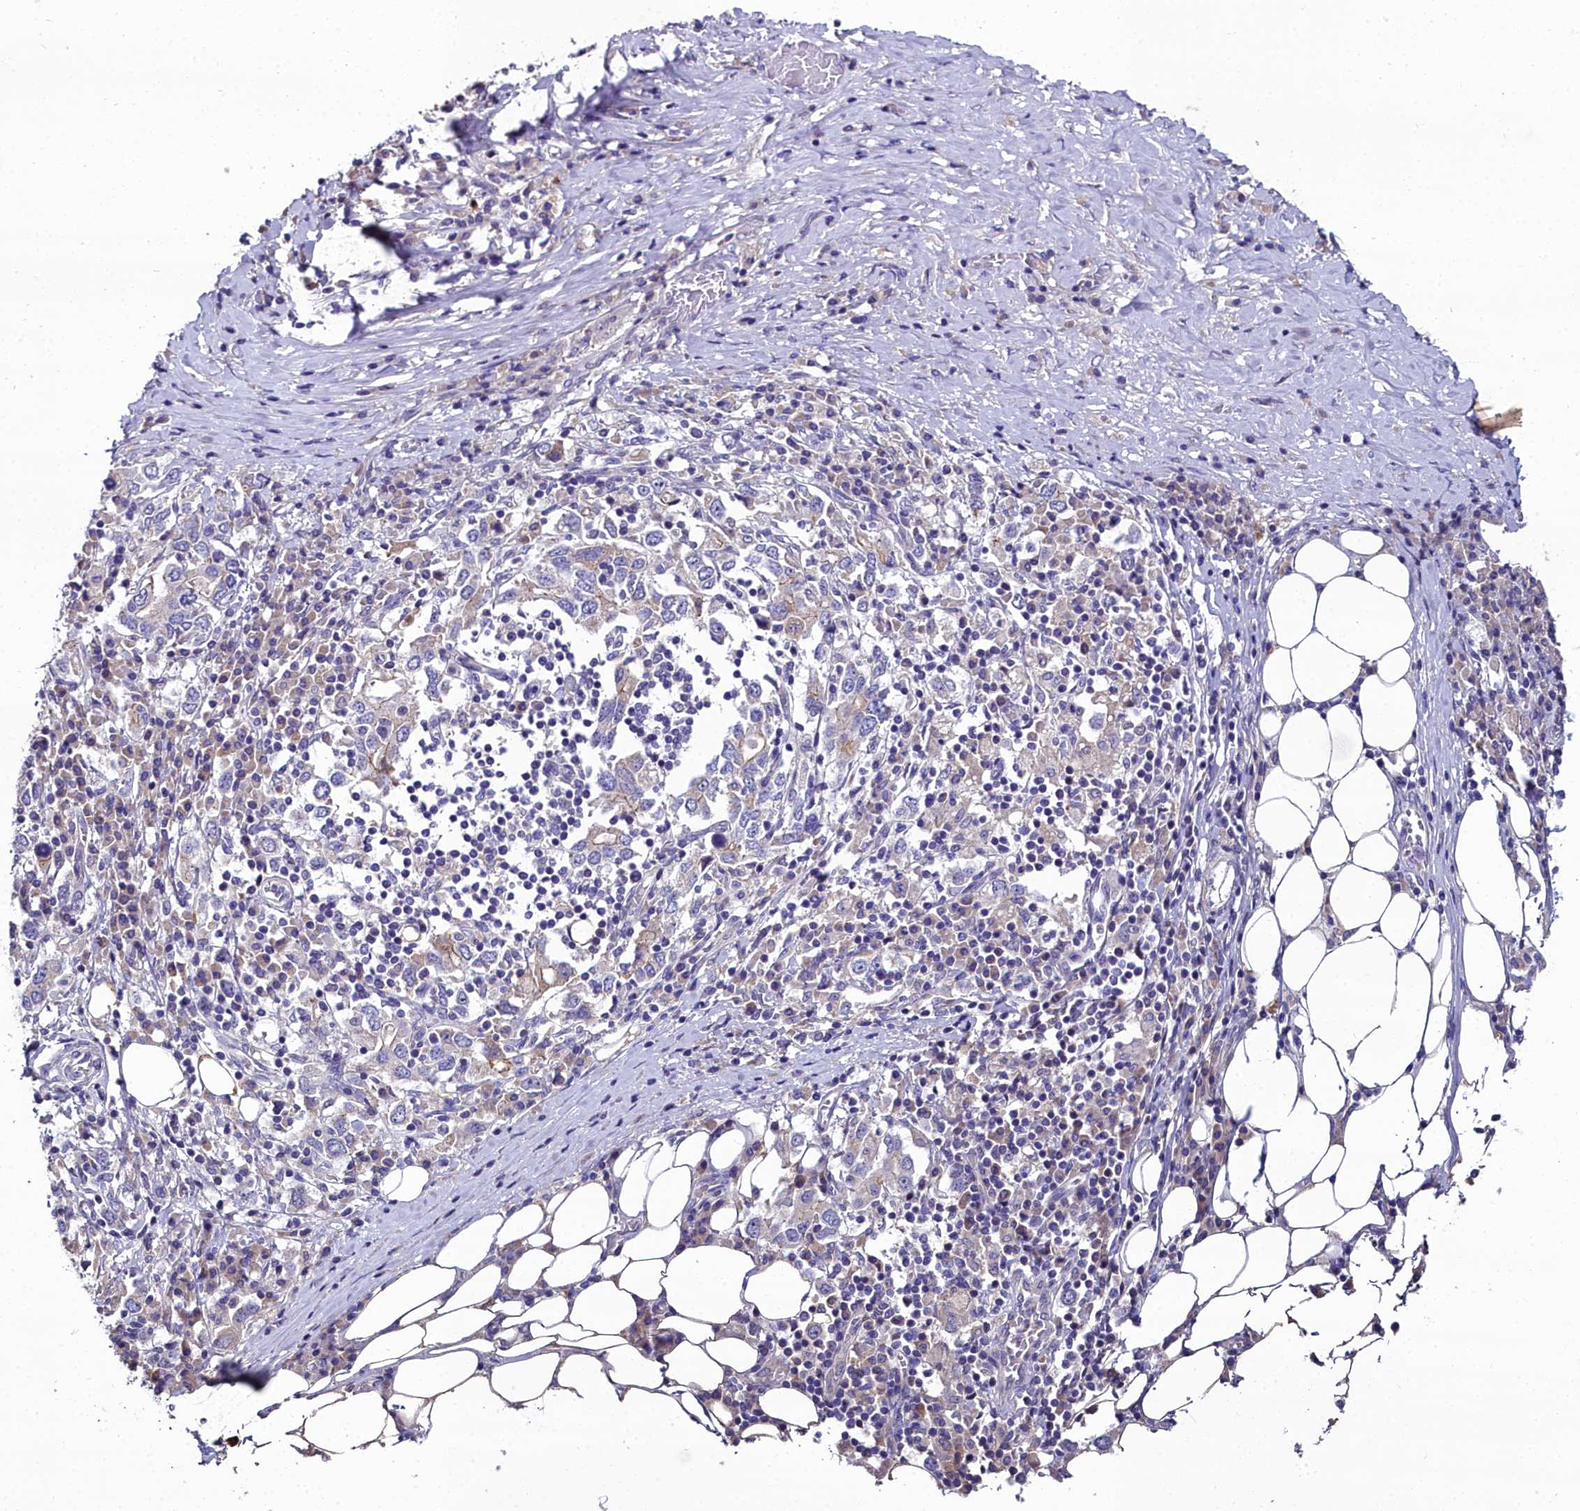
{"staining": {"intensity": "negative", "quantity": "none", "location": "none"}, "tissue": "stomach cancer", "cell_type": "Tumor cells", "image_type": "cancer", "snomed": [{"axis": "morphology", "description": "Adenocarcinoma, NOS"}, {"axis": "topography", "description": "Stomach, upper"}, {"axis": "topography", "description": "Stomach"}], "caption": "This is an immunohistochemistry (IHC) micrograph of human stomach cancer. There is no positivity in tumor cells.", "gene": "NT5M", "patient": {"sex": "male", "age": 62}}